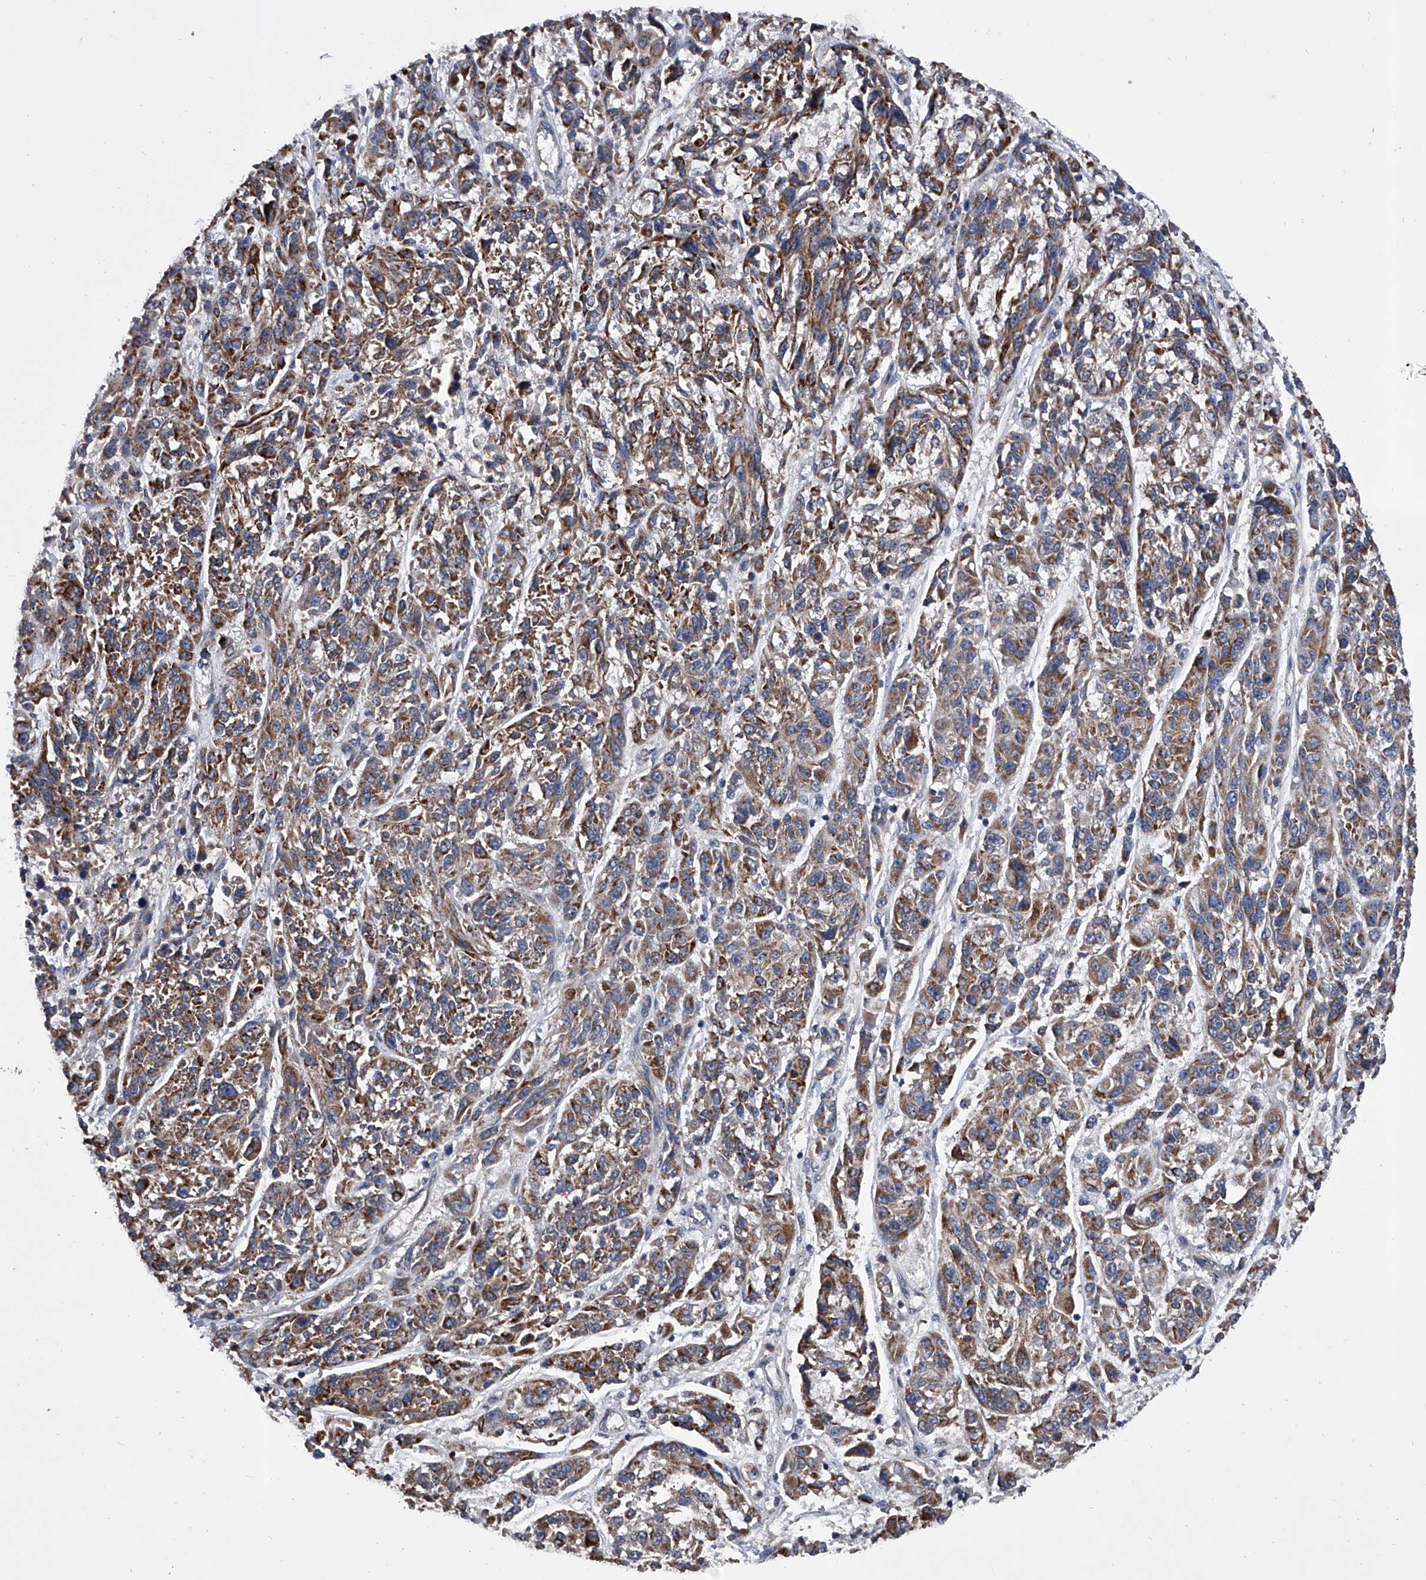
{"staining": {"intensity": "moderate", "quantity": ">75%", "location": "cytoplasmic/membranous"}, "tissue": "melanoma", "cell_type": "Tumor cells", "image_type": "cancer", "snomed": [{"axis": "morphology", "description": "Malignant melanoma, NOS"}, {"axis": "topography", "description": "Skin"}], "caption": "Melanoma tissue shows moderate cytoplasmic/membranous expression in approximately >75% of tumor cells, visualized by immunohistochemistry.", "gene": "NRP1", "patient": {"sex": "male", "age": 53}}